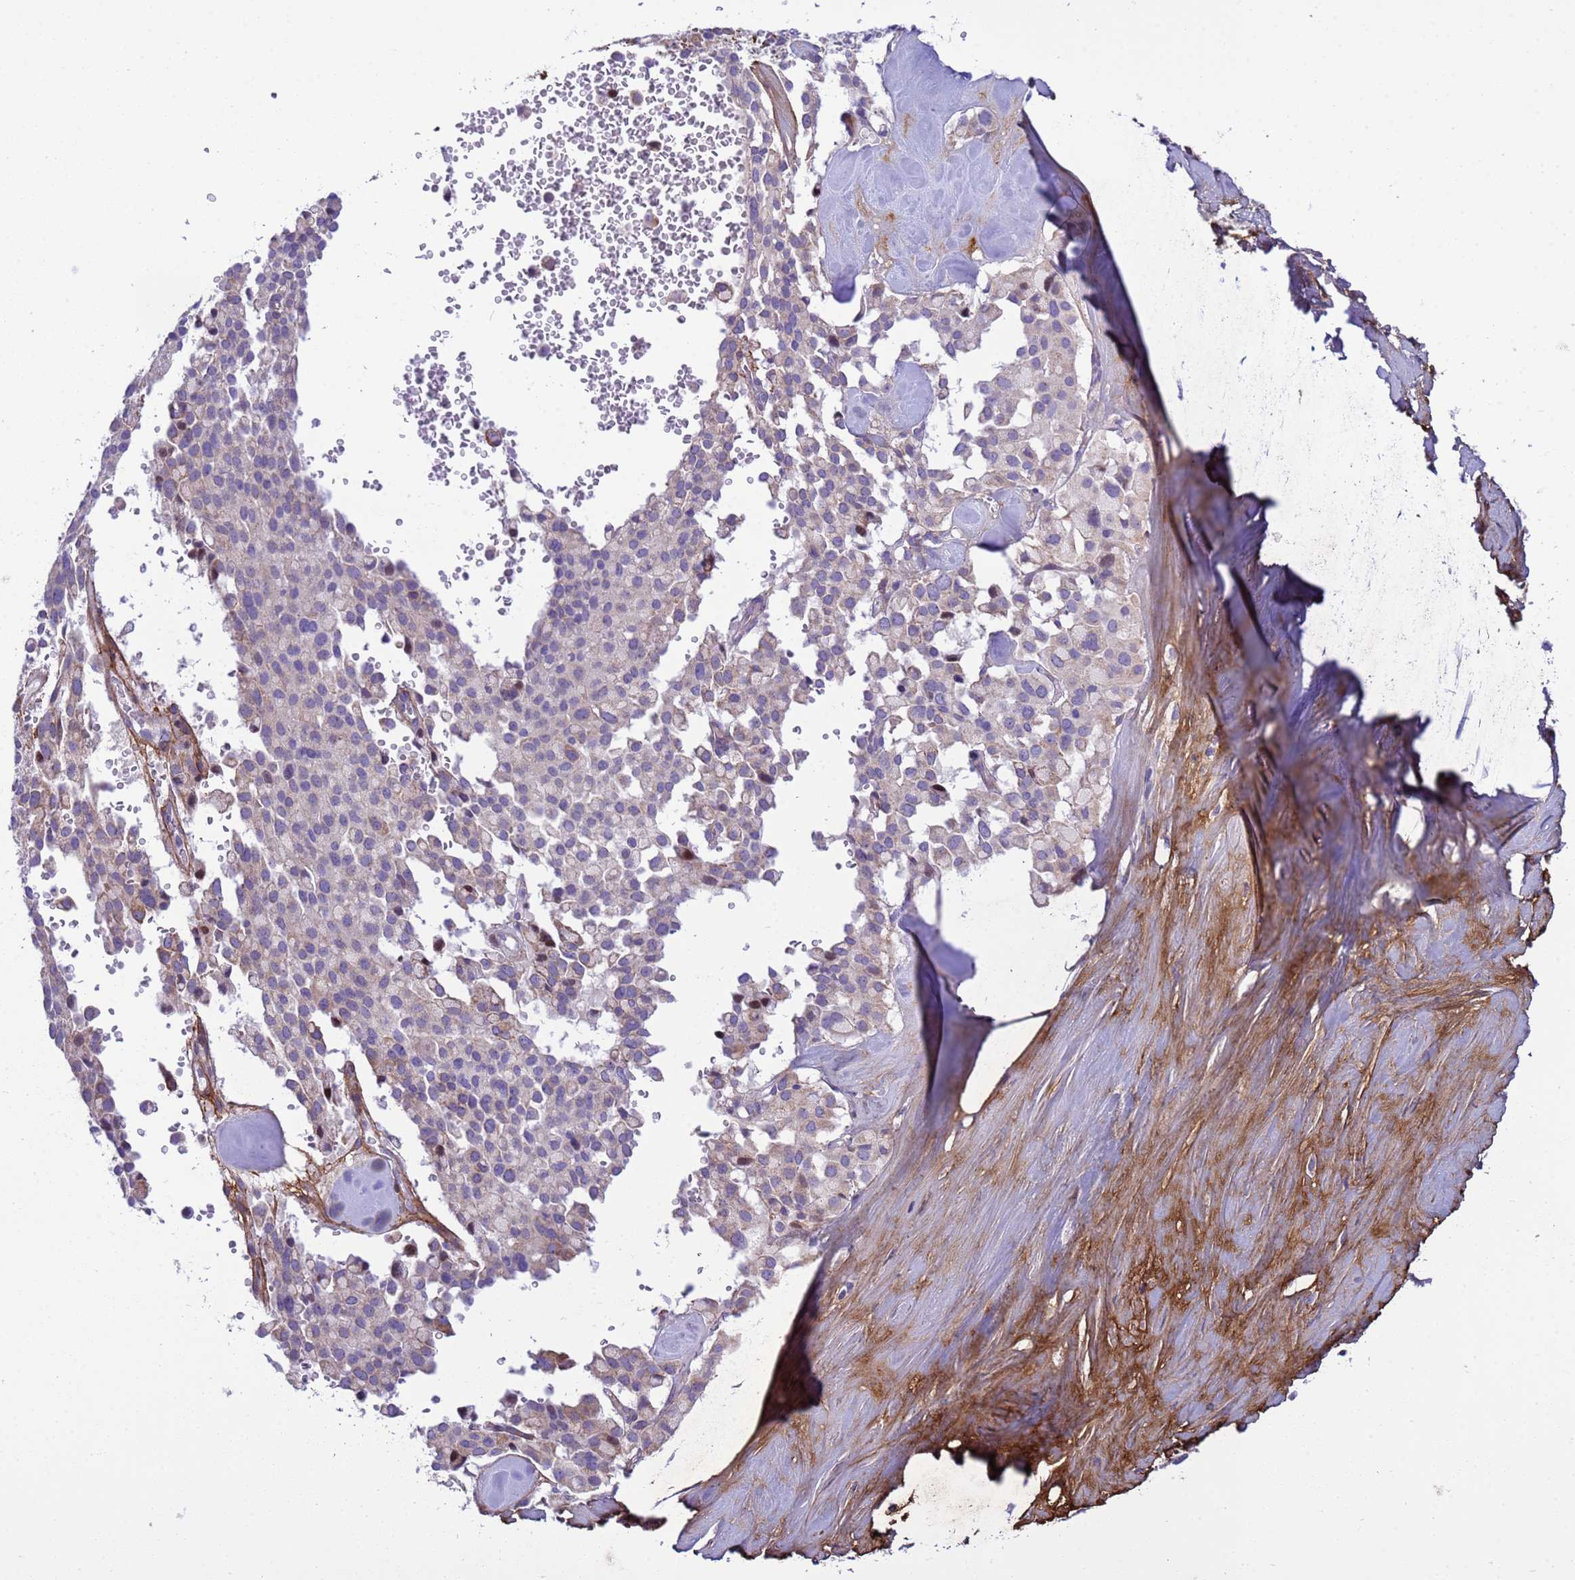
{"staining": {"intensity": "negative", "quantity": "none", "location": "none"}, "tissue": "pancreatic cancer", "cell_type": "Tumor cells", "image_type": "cancer", "snomed": [{"axis": "morphology", "description": "Adenocarcinoma, NOS"}, {"axis": "topography", "description": "Pancreas"}], "caption": "This photomicrograph is of pancreatic cancer stained with immunohistochemistry (IHC) to label a protein in brown with the nuclei are counter-stained blue. There is no expression in tumor cells.", "gene": "P2RX7", "patient": {"sex": "male", "age": 65}}